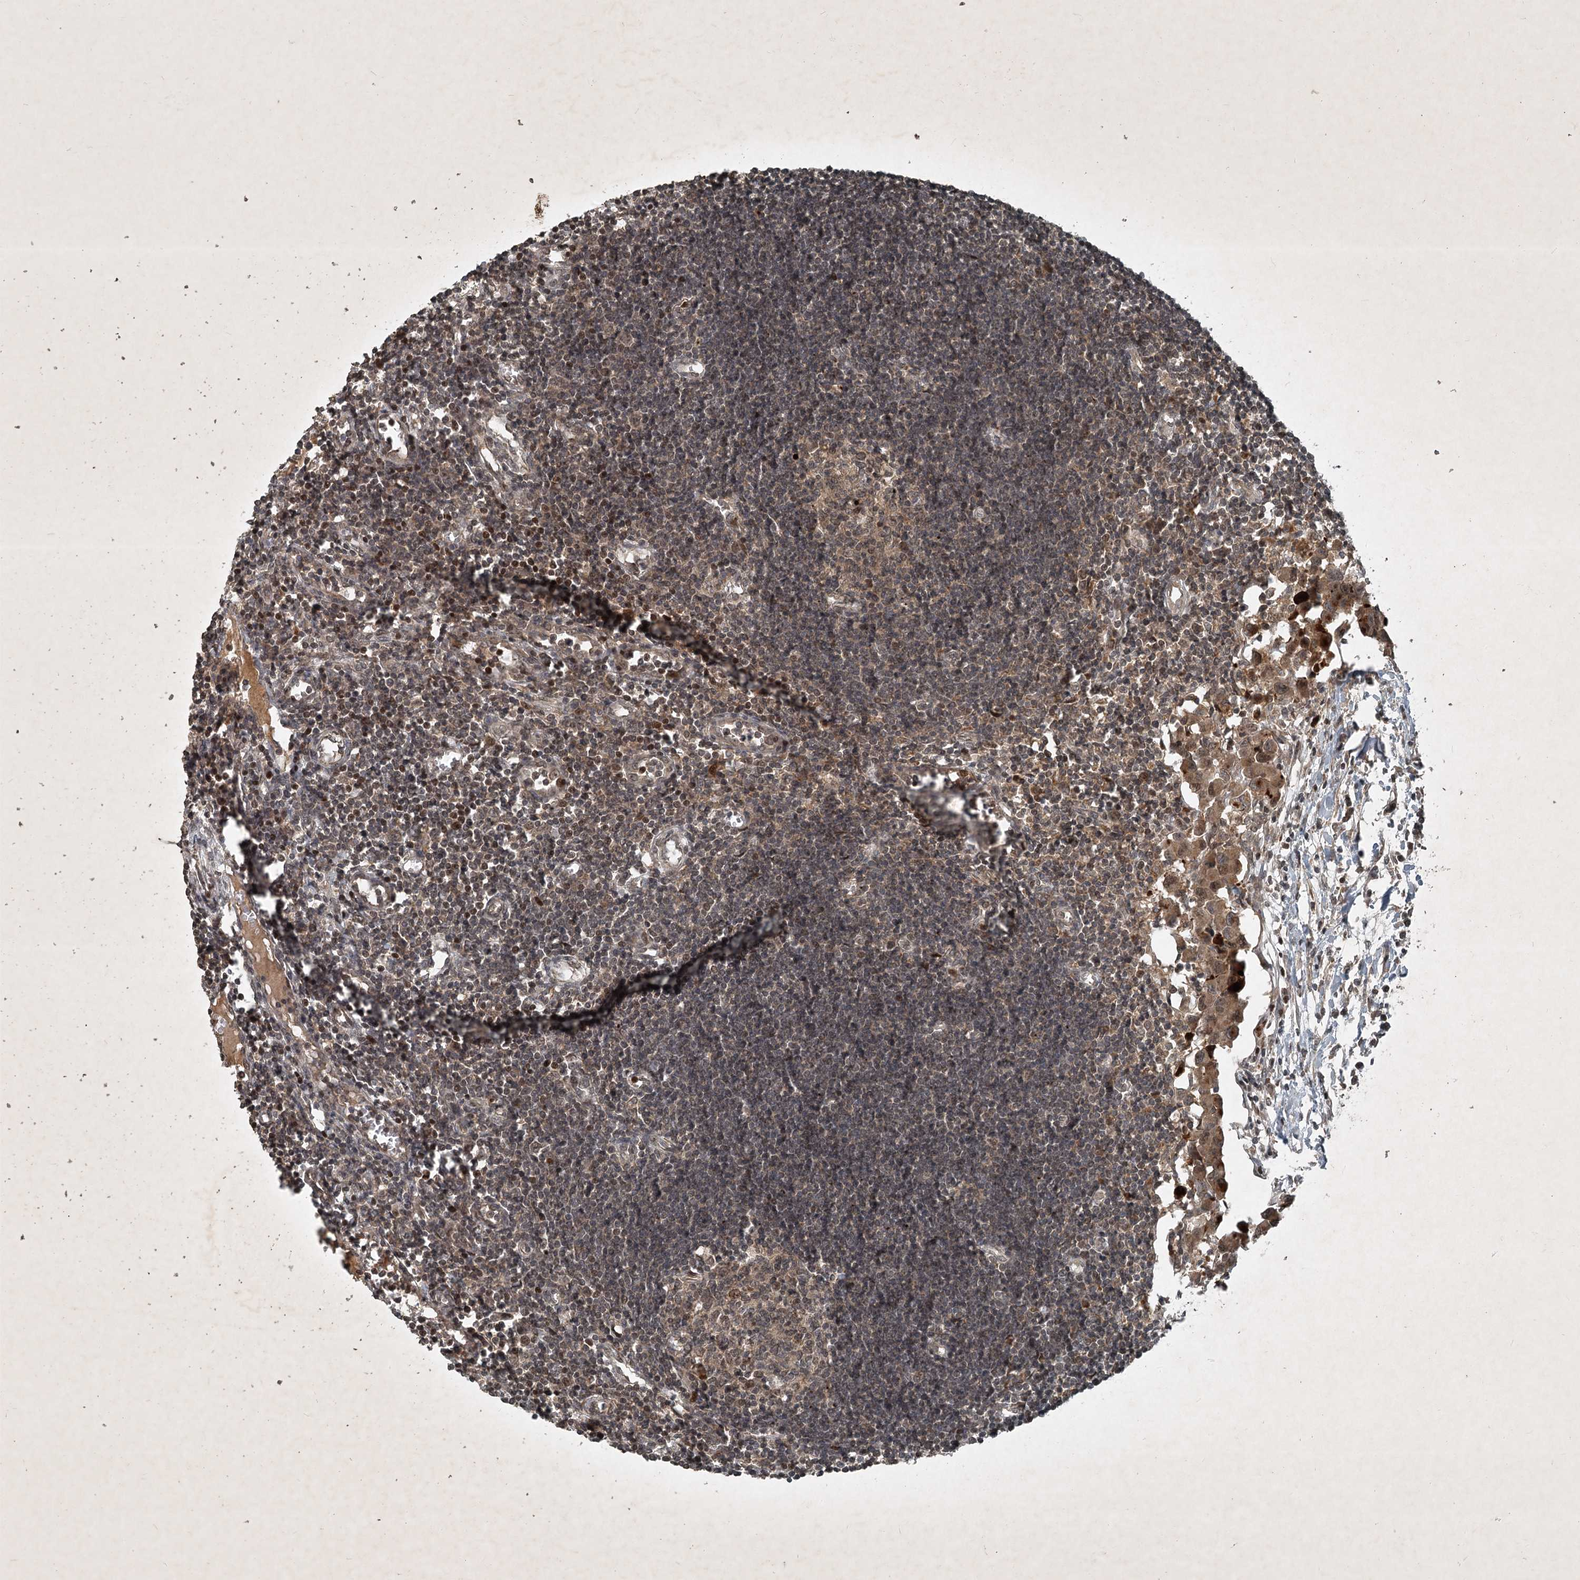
{"staining": {"intensity": "moderate", "quantity": "25%-75%", "location": "cytoplasmic/membranous"}, "tissue": "lymph node", "cell_type": "Germinal center cells", "image_type": "normal", "snomed": [{"axis": "morphology", "description": "Normal tissue, NOS"}, {"axis": "morphology", "description": "Malignant melanoma, Metastatic site"}, {"axis": "topography", "description": "Lymph node"}], "caption": "Protein expression analysis of unremarkable lymph node displays moderate cytoplasmic/membranous staining in approximately 25%-75% of germinal center cells.", "gene": "UNC93A", "patient": {"sex": "male", "age": 41}}